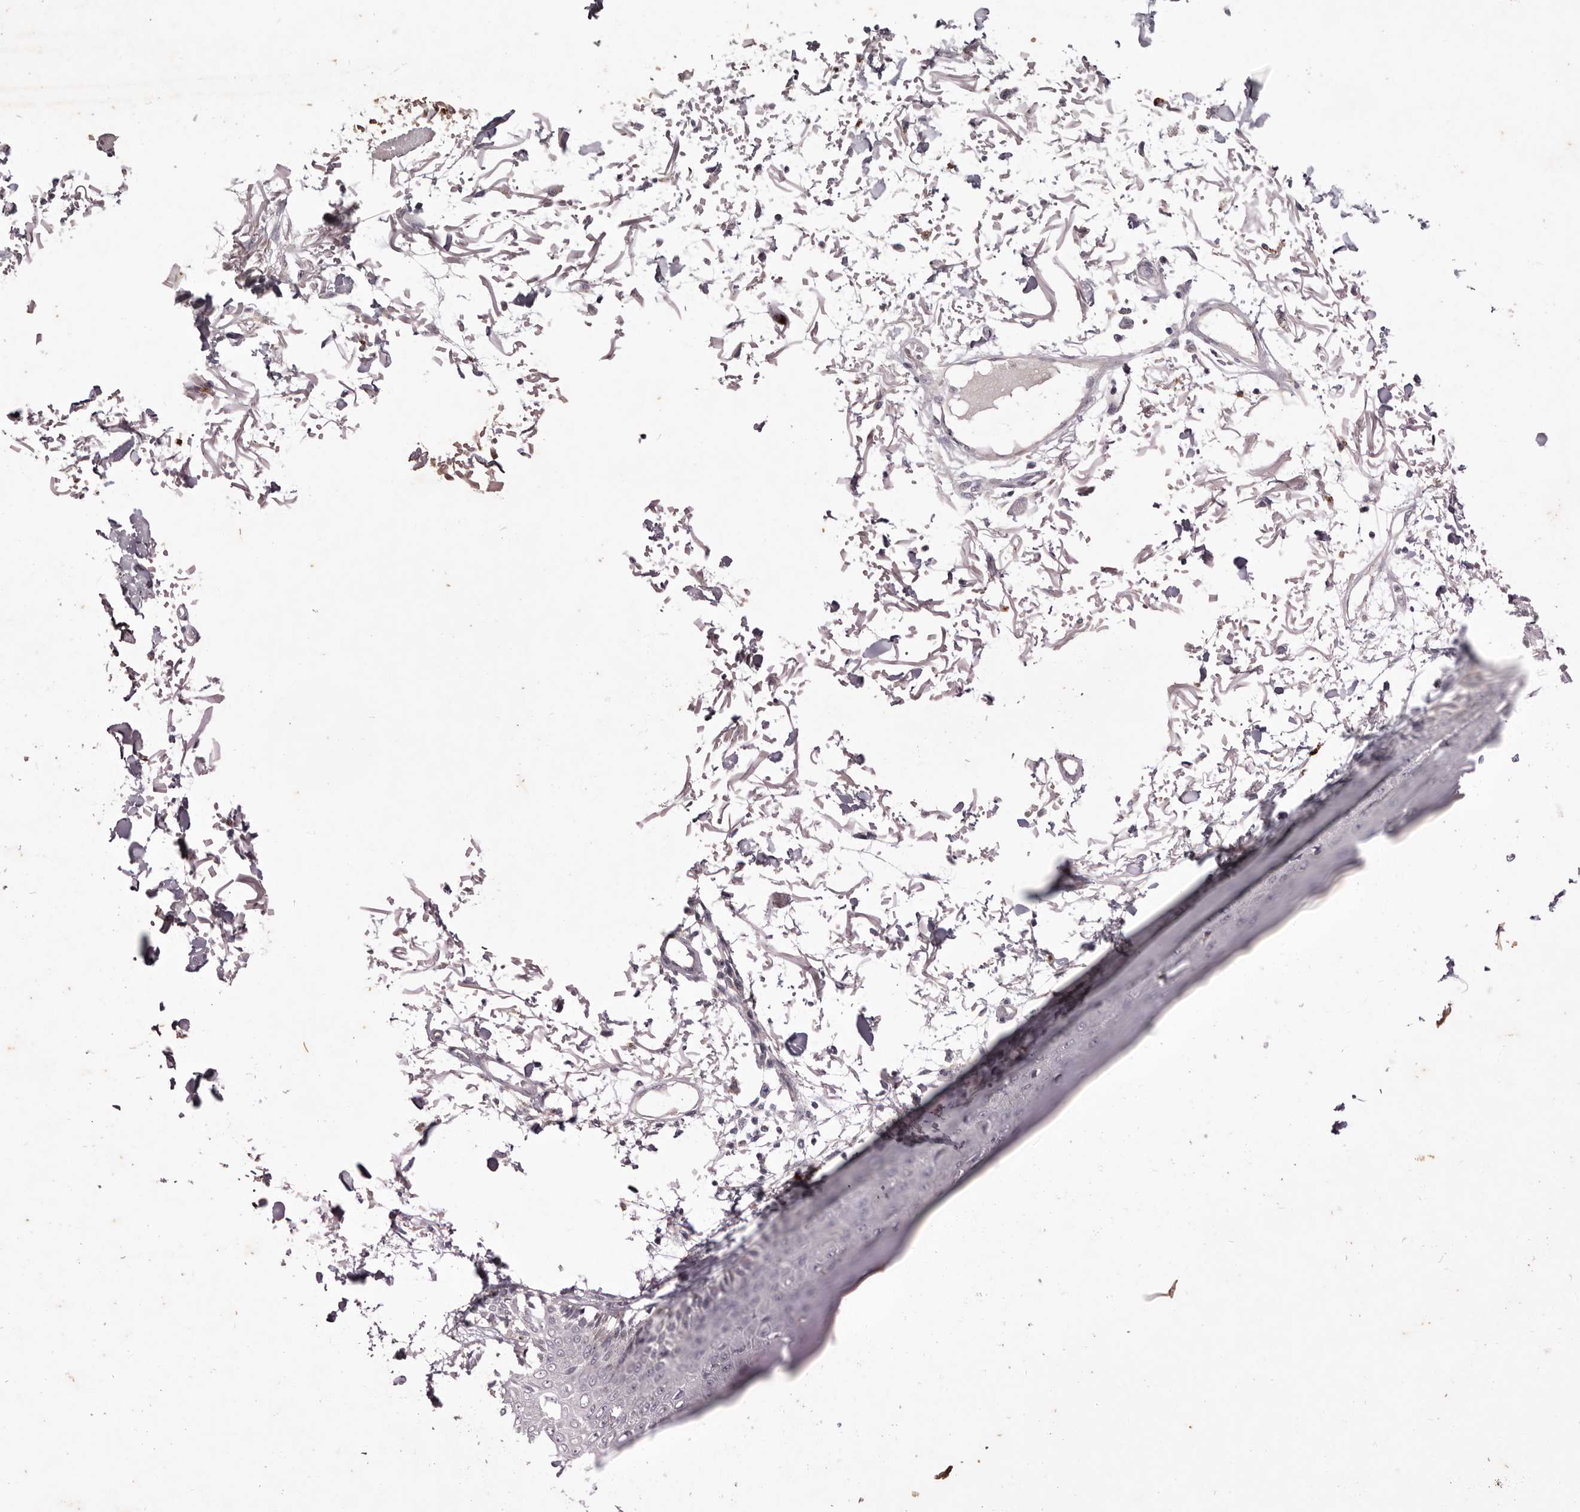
{"staining": {"intensity": "negative", "quantity": "none", "location": "none"}, "tissue": "skin", "cell_type": "Fibroblasts", "image_type": "normal", "snomed": [{"axis": "morphology", "description": "Normal tissue, NOS"}, {"axis": "morphology", "description": "Squamous cell carcinoma, NOS"}, {"axis": "topography", "description": "Skin"}, {"axis": "topography", "description": "Peripheral nerve tissue"}], "caption": "This is a photomicrograph of IHC staining of normal skin, which shows no positivity in fibroblasts. The staining was performed using DAB to visualize the protein expression in brown, while the nuclei were stained in blue with hematoxylin (Magnification: 20x).", "gene": "GARNL3", "patient": {"sex": "male", "age": 83}}